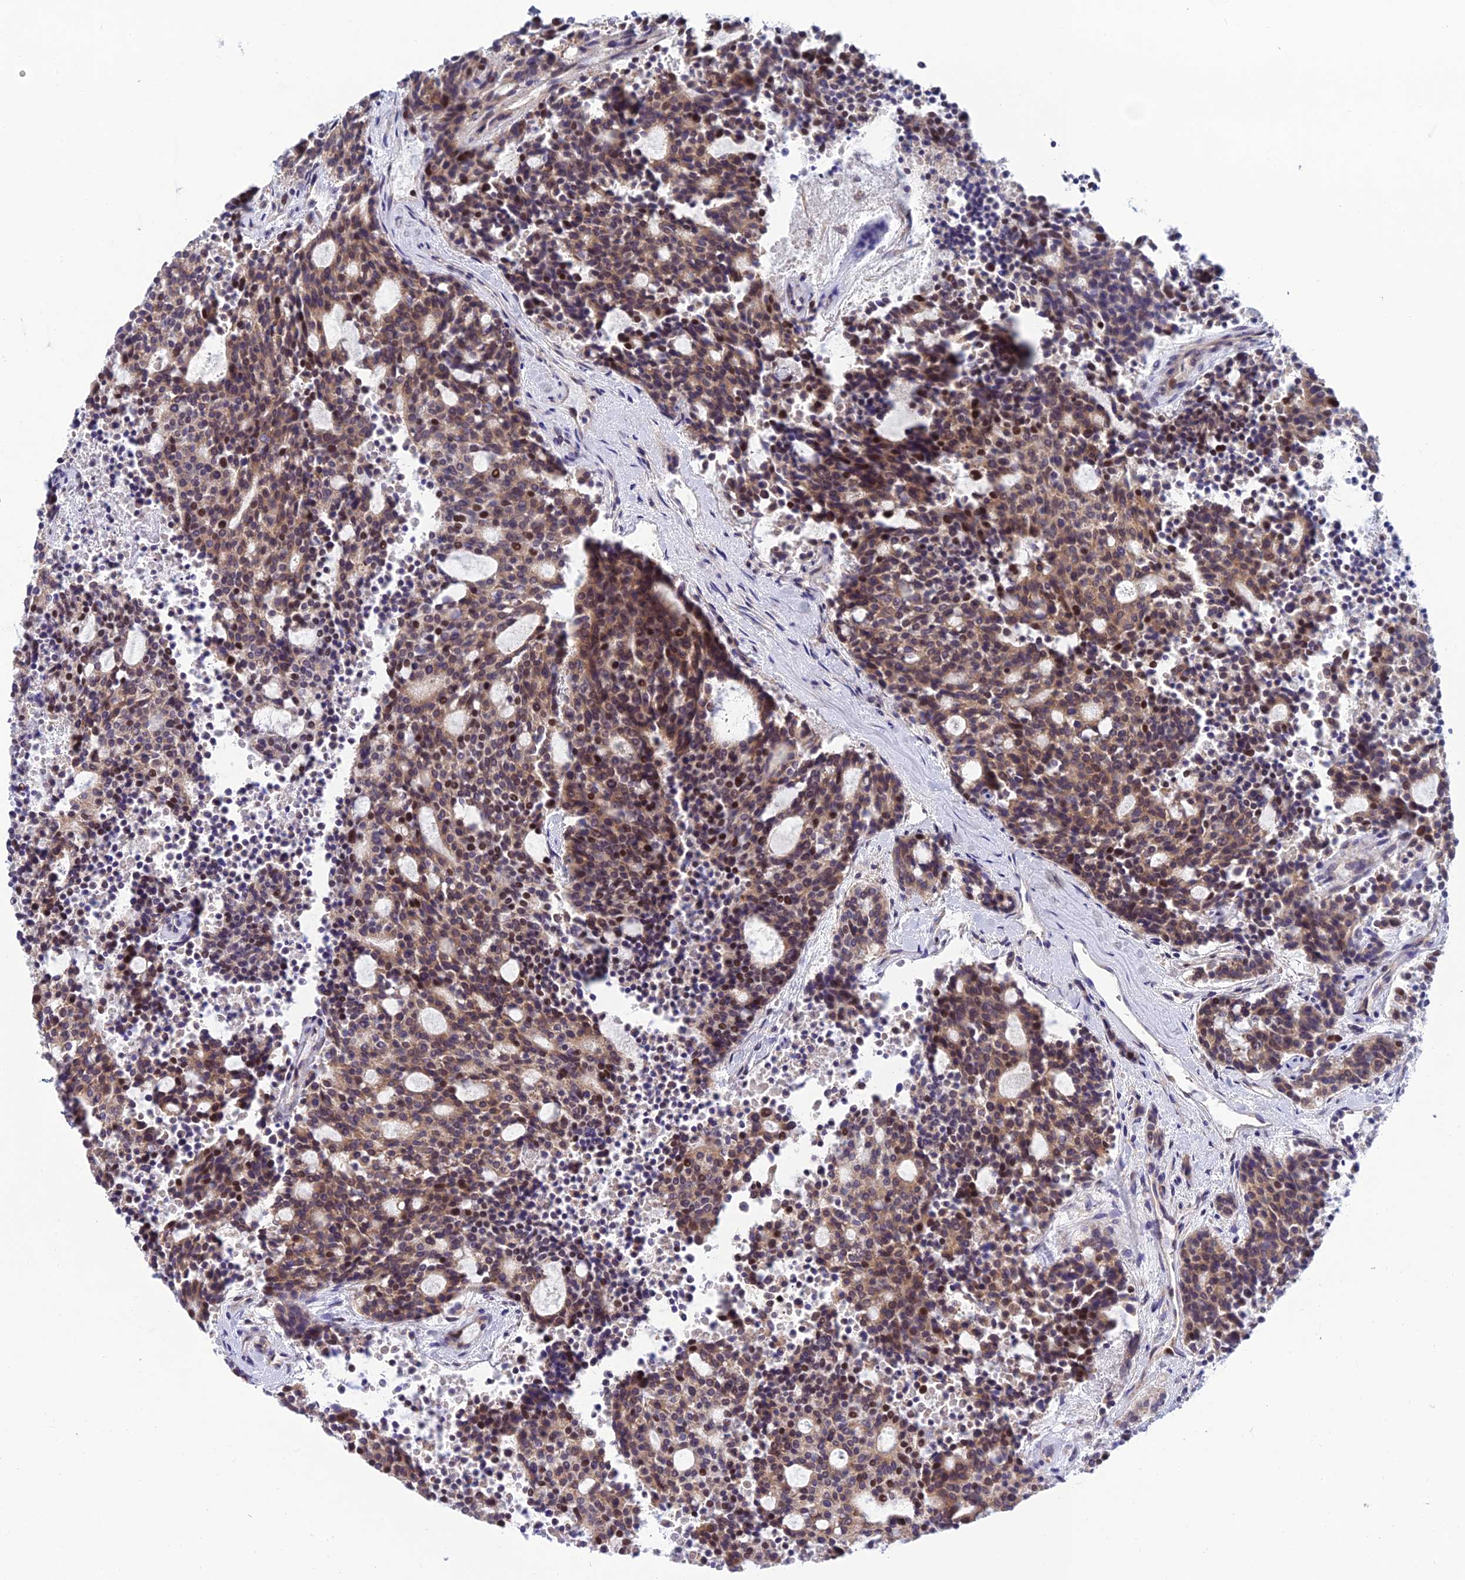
{"staining": {"intensity": "moderate", "quantity": ">75%", "location": "cytoplasmic/membranous,nuclear"}, "tissue": "carcinoid", "cell_type": "Tumor cells", "image_type": "cancer", "snomed": [{"axis": "morphology", "description": "Carcinoid, malignant, NOS"}, {"axis": "topography", "description": "Pancreas"}], "caption": "Protein expression analysis of carcinoid shows moderate cytoplasmic/membranous and nuclear staining in about >75% of tumor cells. The protein is shown in brown color, while the nuclei are stained blue.", "gene": "C2orf49", "patient": {"sex": "female", "age": 54}}